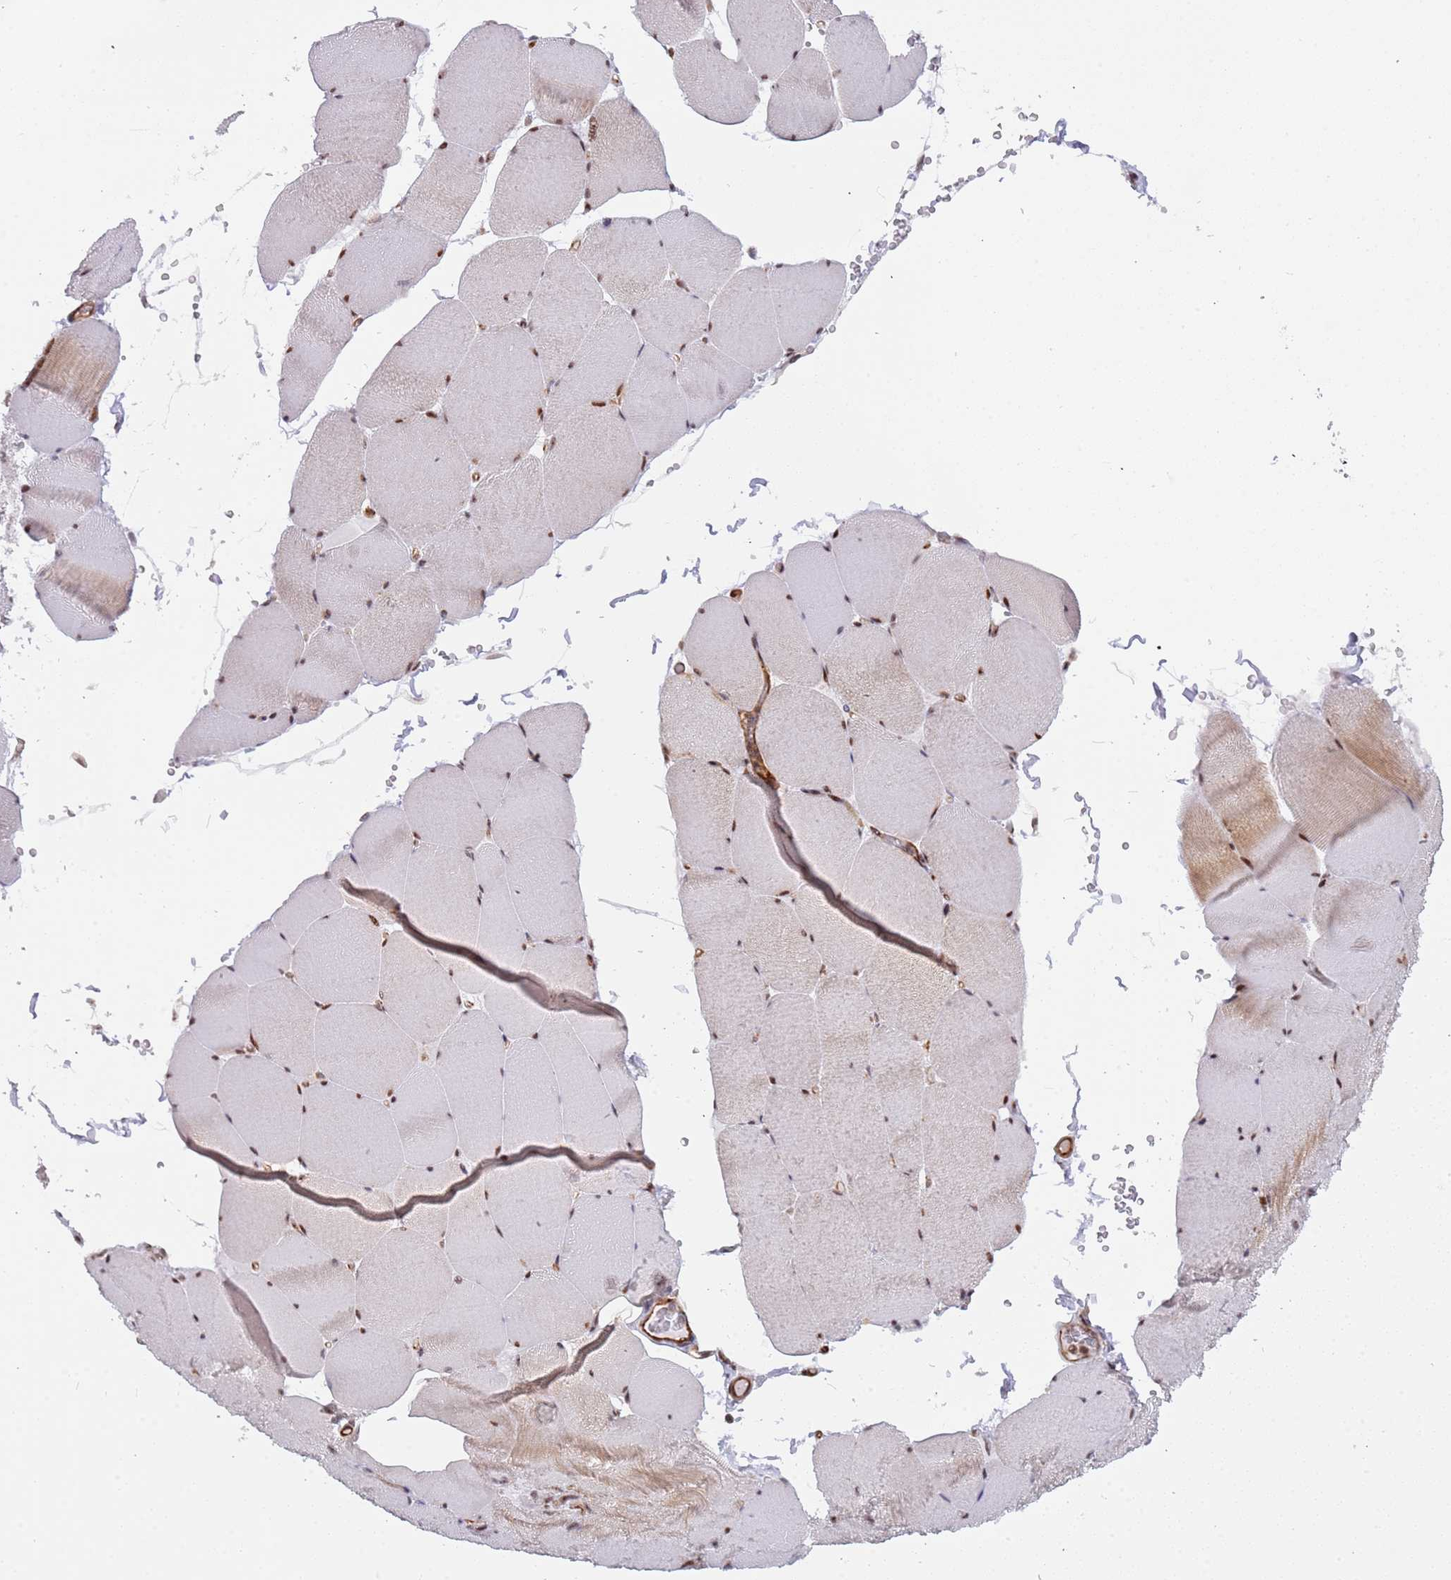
{"staining": {"intensity": "moderate", "quantity": "<25%", "location": "cytoplasmic/membranous,nuclear"}, "tissue": "skeletal muscle", "cell_type": "Myocytes", "image_type": "normal", "snomed": [{"axis": "morphology", "description": "Normal tissue, NOS"}, {"axis": "topography", "description": "Skeletal muscle"}, {"axis": "topography", "description": "Head-Neck"}], "caption": "A micrograph of human skeletal muscle stained for a protein exhibits moderate cytoplasmic/membranous,nuclear brown staining in myocytes.", "gene": "LRMDA", "patient": {"sex": "male", "age": 66}}